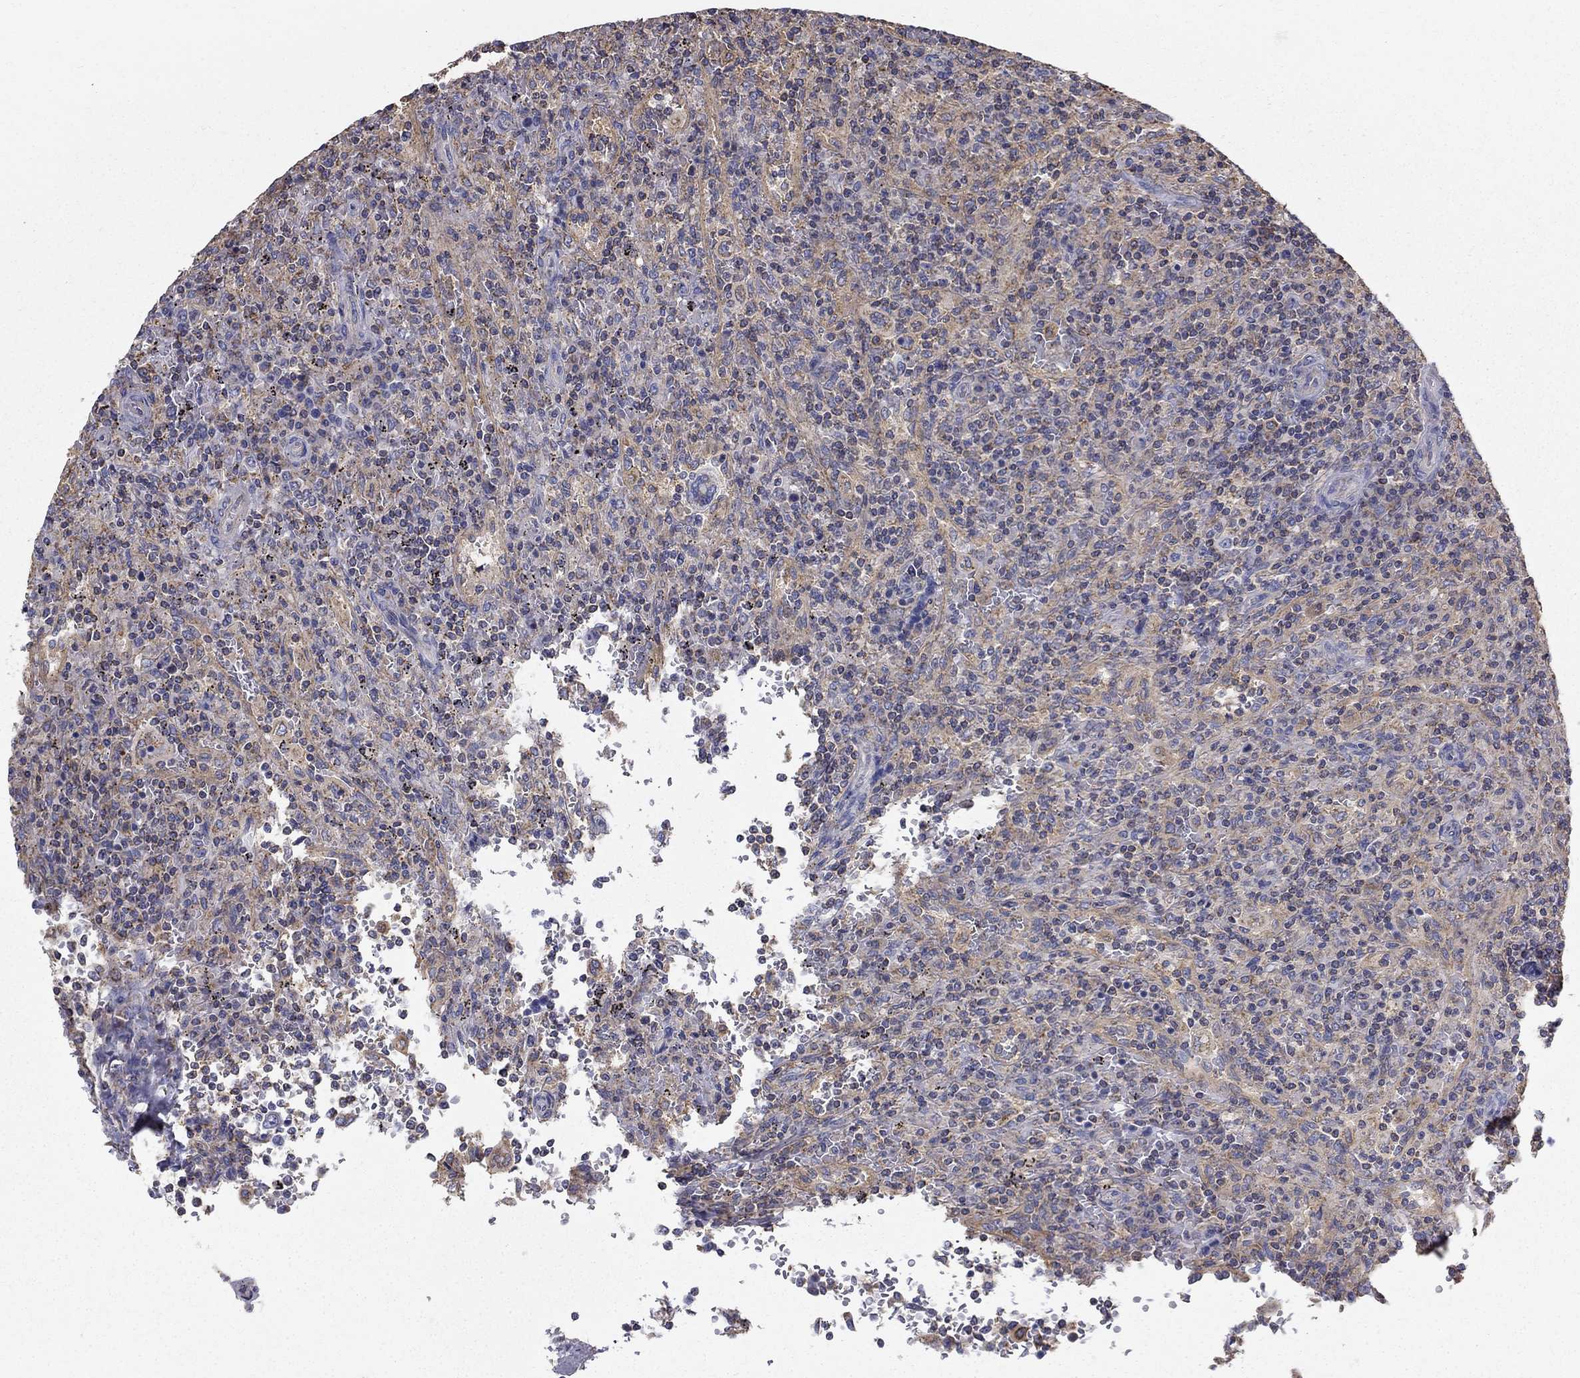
{"staining": {"intensity": "negative", "quantity": "none", "location": "none"}, "tissue": "lymphoma", "cell_type": "Tumor cells", "image_type": "cancer", "snomed": [{"axis": "morphology", "description": "Malignant lymphoma, non-Hodgkin's type, Low grade"}, {"axis": "topography", "description": "Spleen"}], "caption": "Protein analysis of lymphoma exhibits no significant positivity in tumor cells. (DAB (3,3'-diaminobenzidine) immunohistochemistry (IHC), high magnification).", "gene": "NME5", "patient": {"sex": "male", "age": 62}}